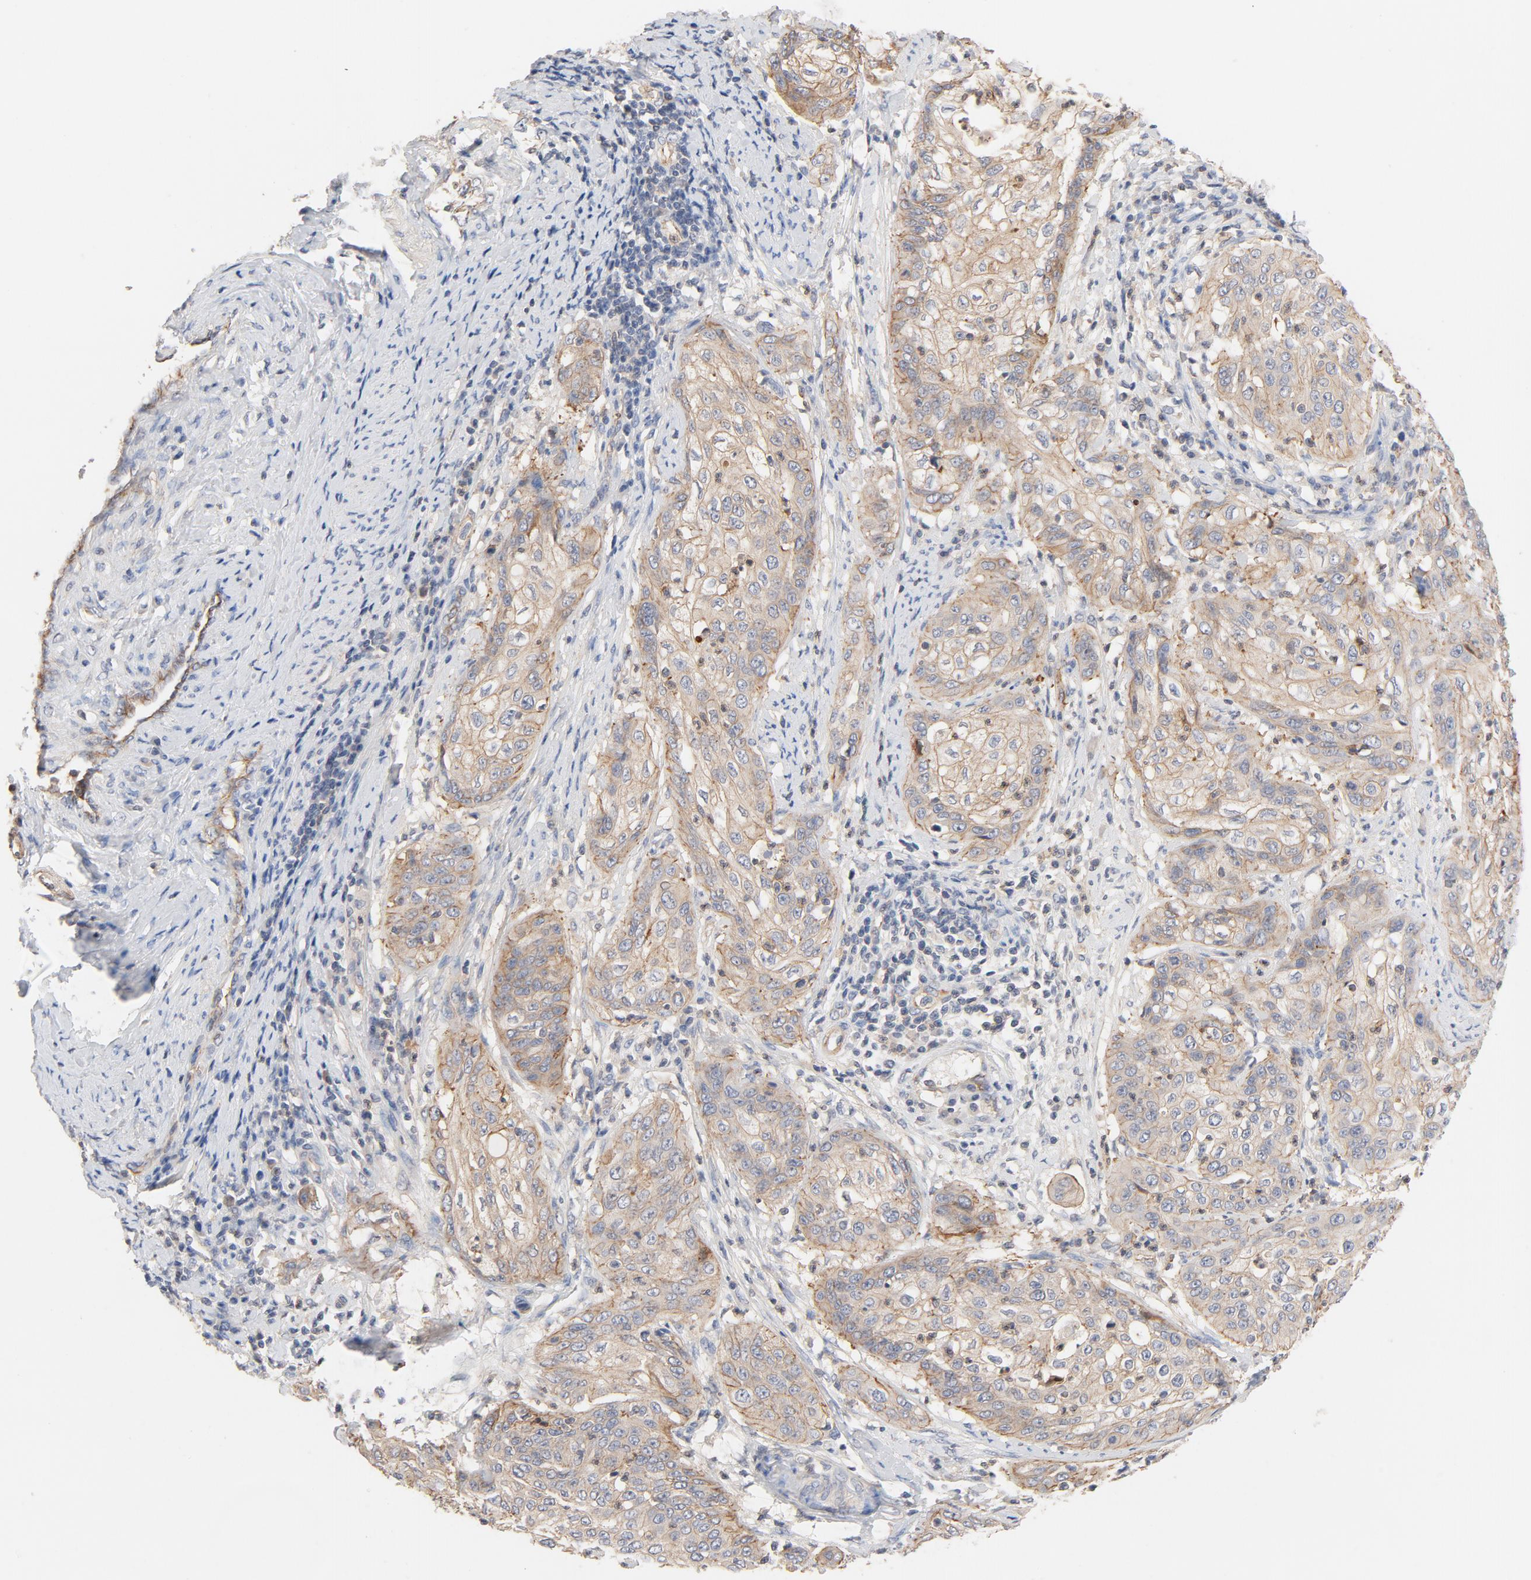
{"staining": {"intensity": "moderate", "quantity": ">75%", "location": "cytoplasmic/membranous"}, "tissue": "cervical cancer", "cell_type": "Tumor cells", "image_type": "cancer", "snomed": [{"axis": "morphology", "description": "Squamous cell carcinoma, NOS"}, {"axis": "topography", "description": "Cervix"}], "caption": "This is a photomicrograph of IHC staining of cervical cancer (squamous cell carcinoma), which shows moderate positivity in the cytoplasmic/membranous of tumor cells.", "gene": "STRN3", "patient": {"sex": "female", "age": 41}}